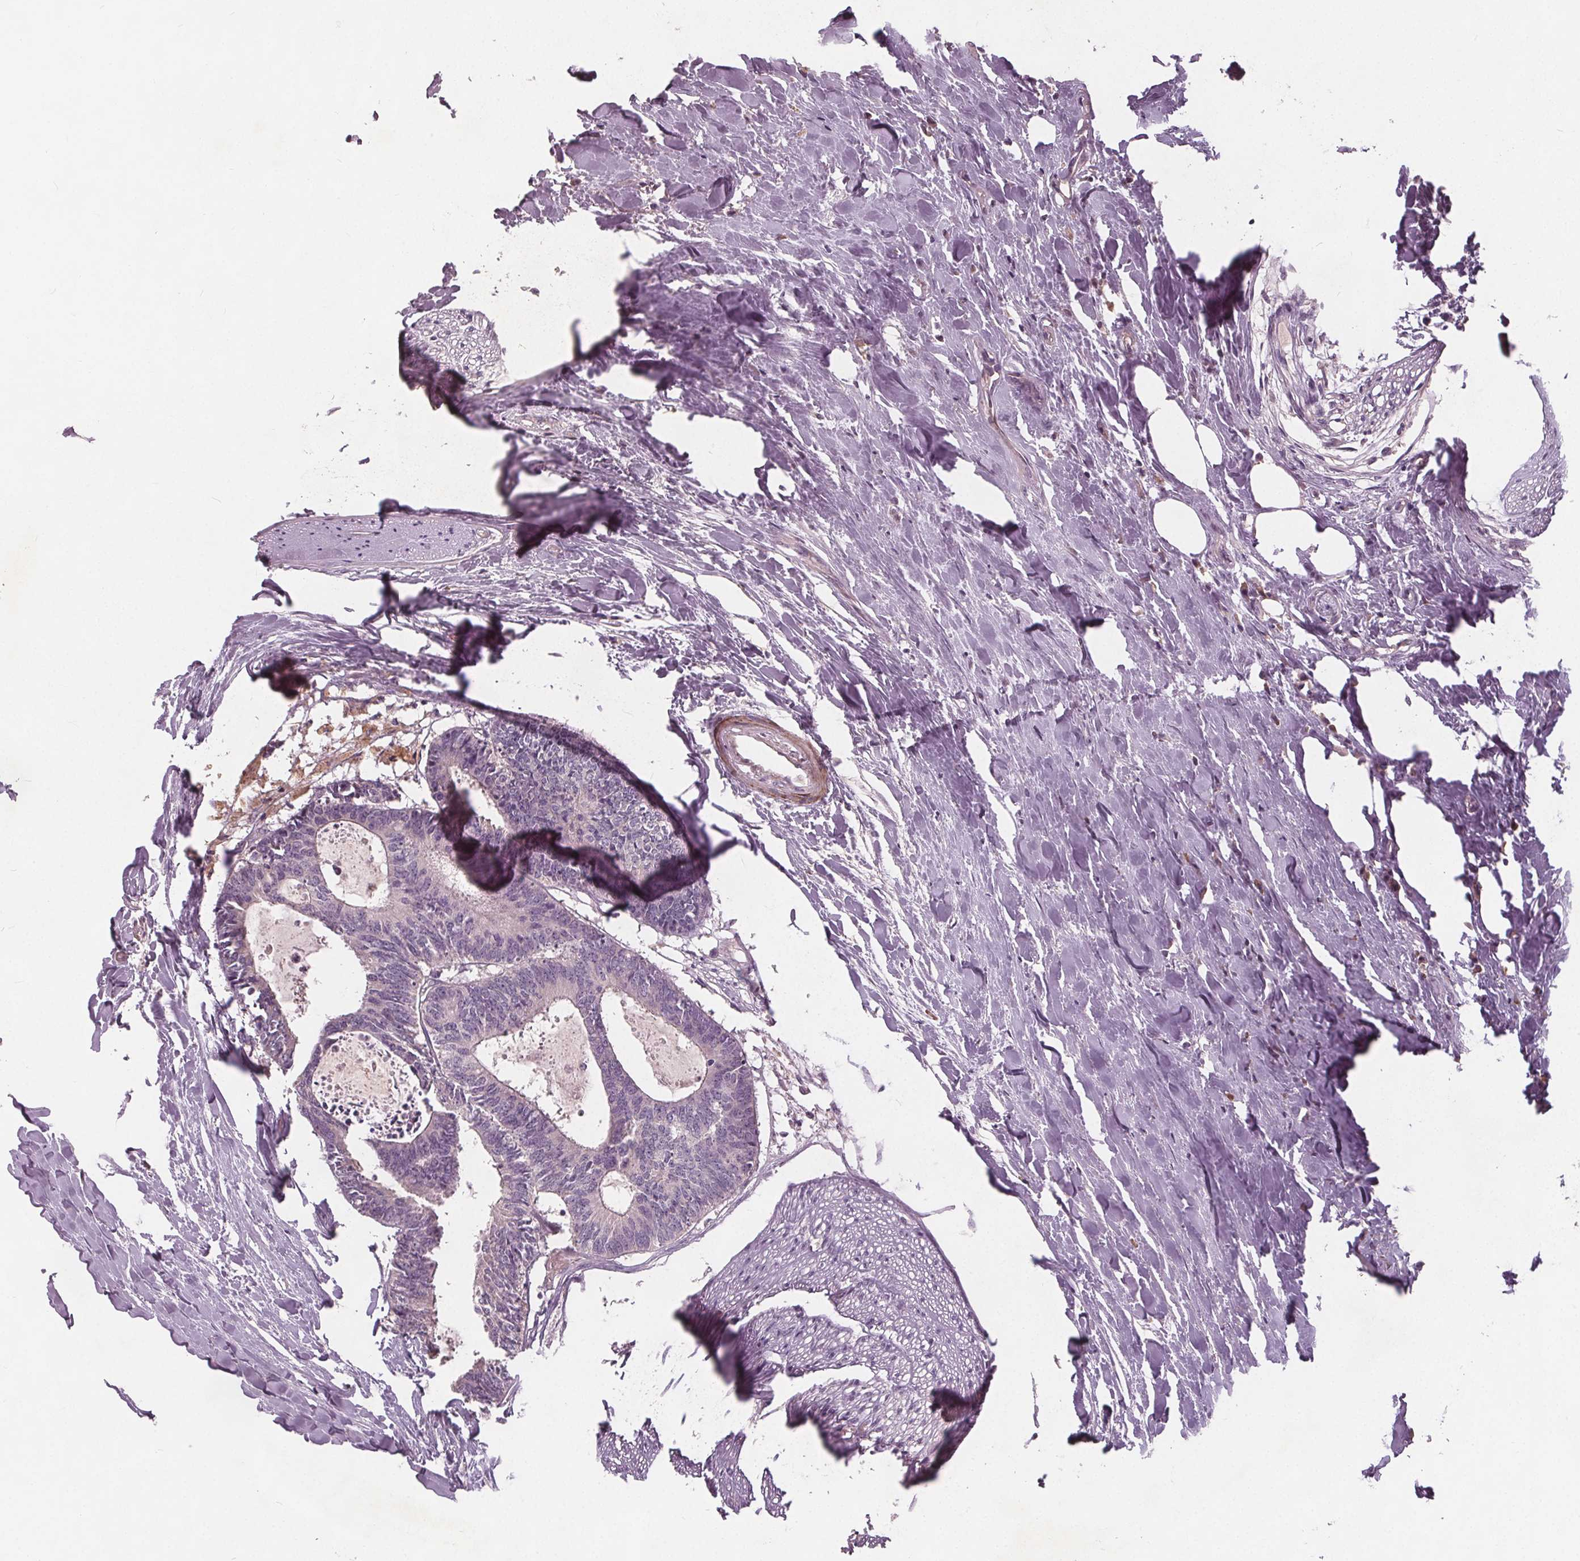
{"staining": {"intensity": "negative", "quantity": "none", "location": "none"}, "tissue": "colorectal cancer", "cell_type": "Tumor cells", "image_type": "cancer", "snomed": [{"axis": "morphology", "description": "Adenocarcinoma, NOS"}, {"axis": "topography", "description": "Colon"}, {"axis": "topography", "description": "Rectum"}], "caption": "A histopathology image of human colorectal cancer is negative for staining in tumor cells. The staining is performed using DAB brown chromogen with nuclei counter-stained in using hematoxylin.", "gene": "PDGFD", "patient": {"sex": "male", "age": 57}}